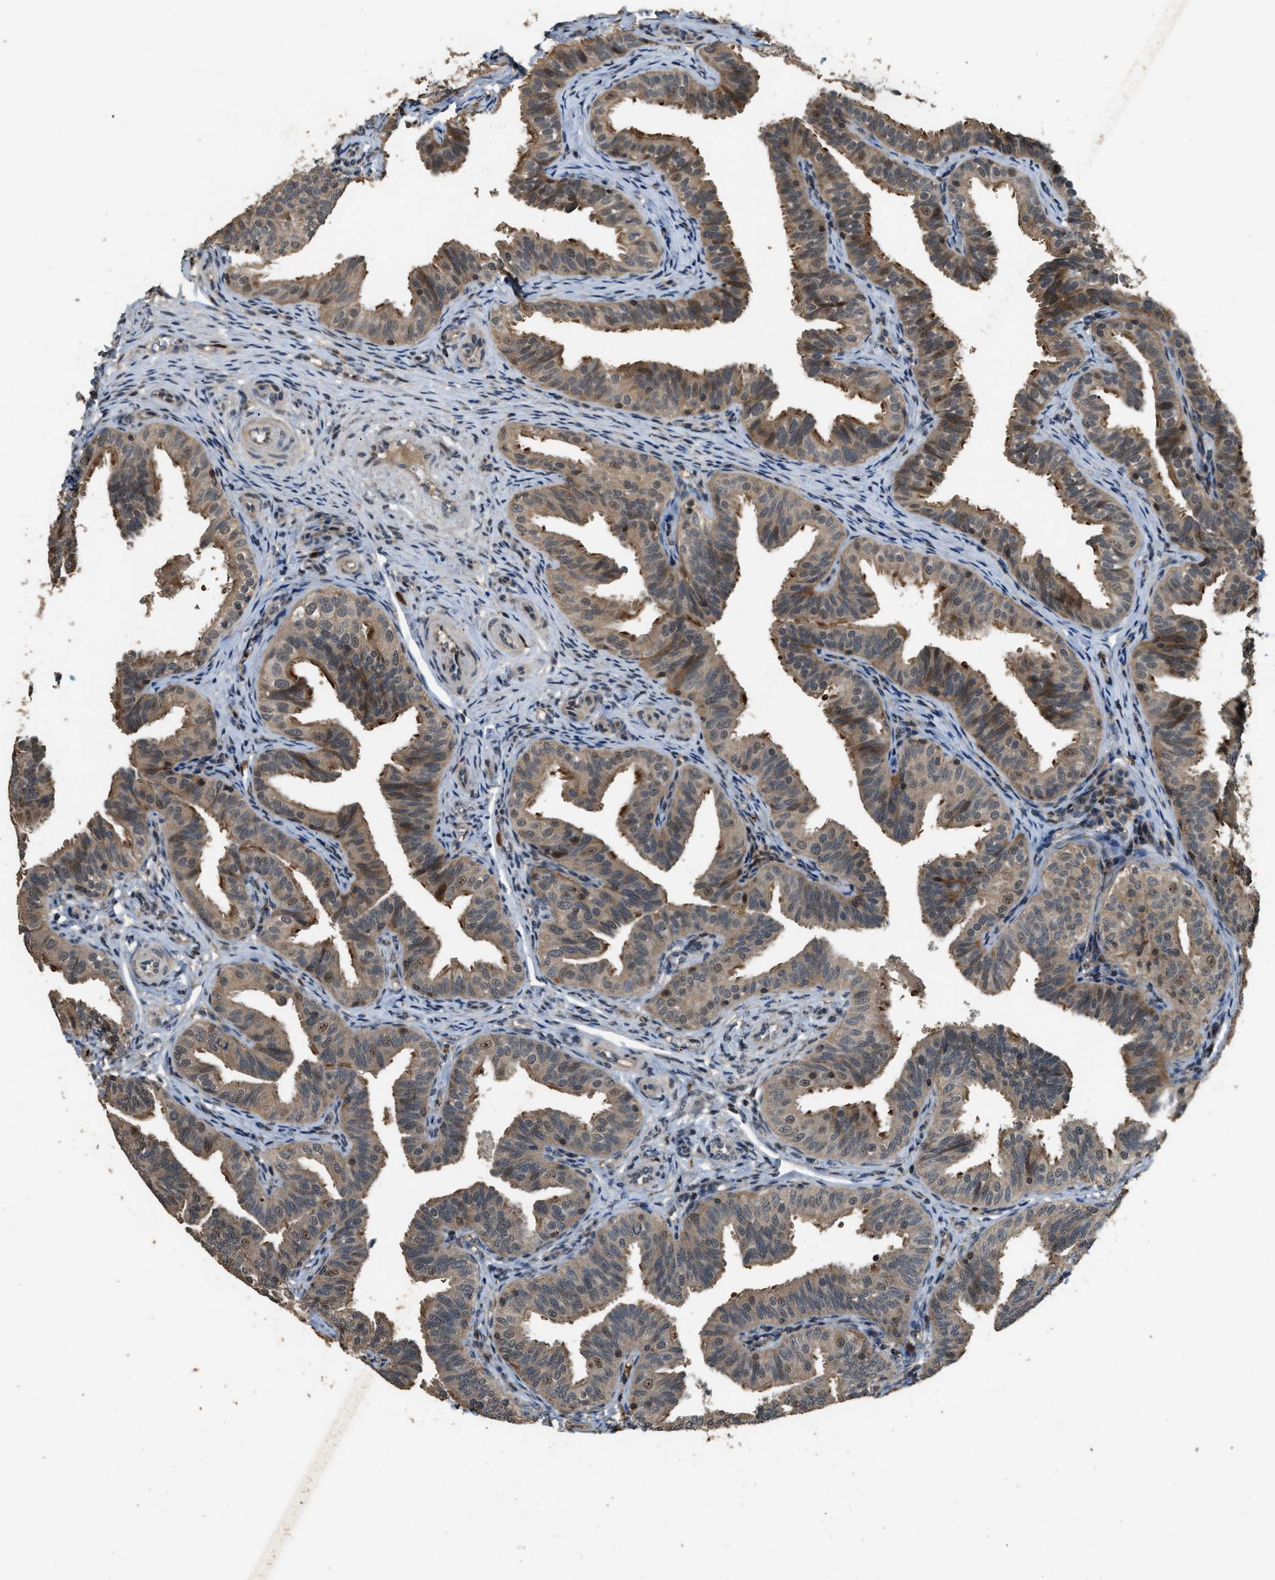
{"staining": {"intensity": "moderate", "quantity": ">75%", "location": "cytoplasmic/membranous"}, "tissue": "fallopian tube", "cell_type": "Glandular cells", "image_type": "normal", "snomed": [{"axis": "morphology", "description": "Normal tissue, NOS"}, {"axis": "topography", "description": "Fallopian tube"}], "caption": "Protein expression analysis of benign fallopian tube displays moderate cytoplasmic/membranous staining in about >75% of glandular cells.", "gene": "RNF141", "patient": {"sex": "female", "age": 35}}